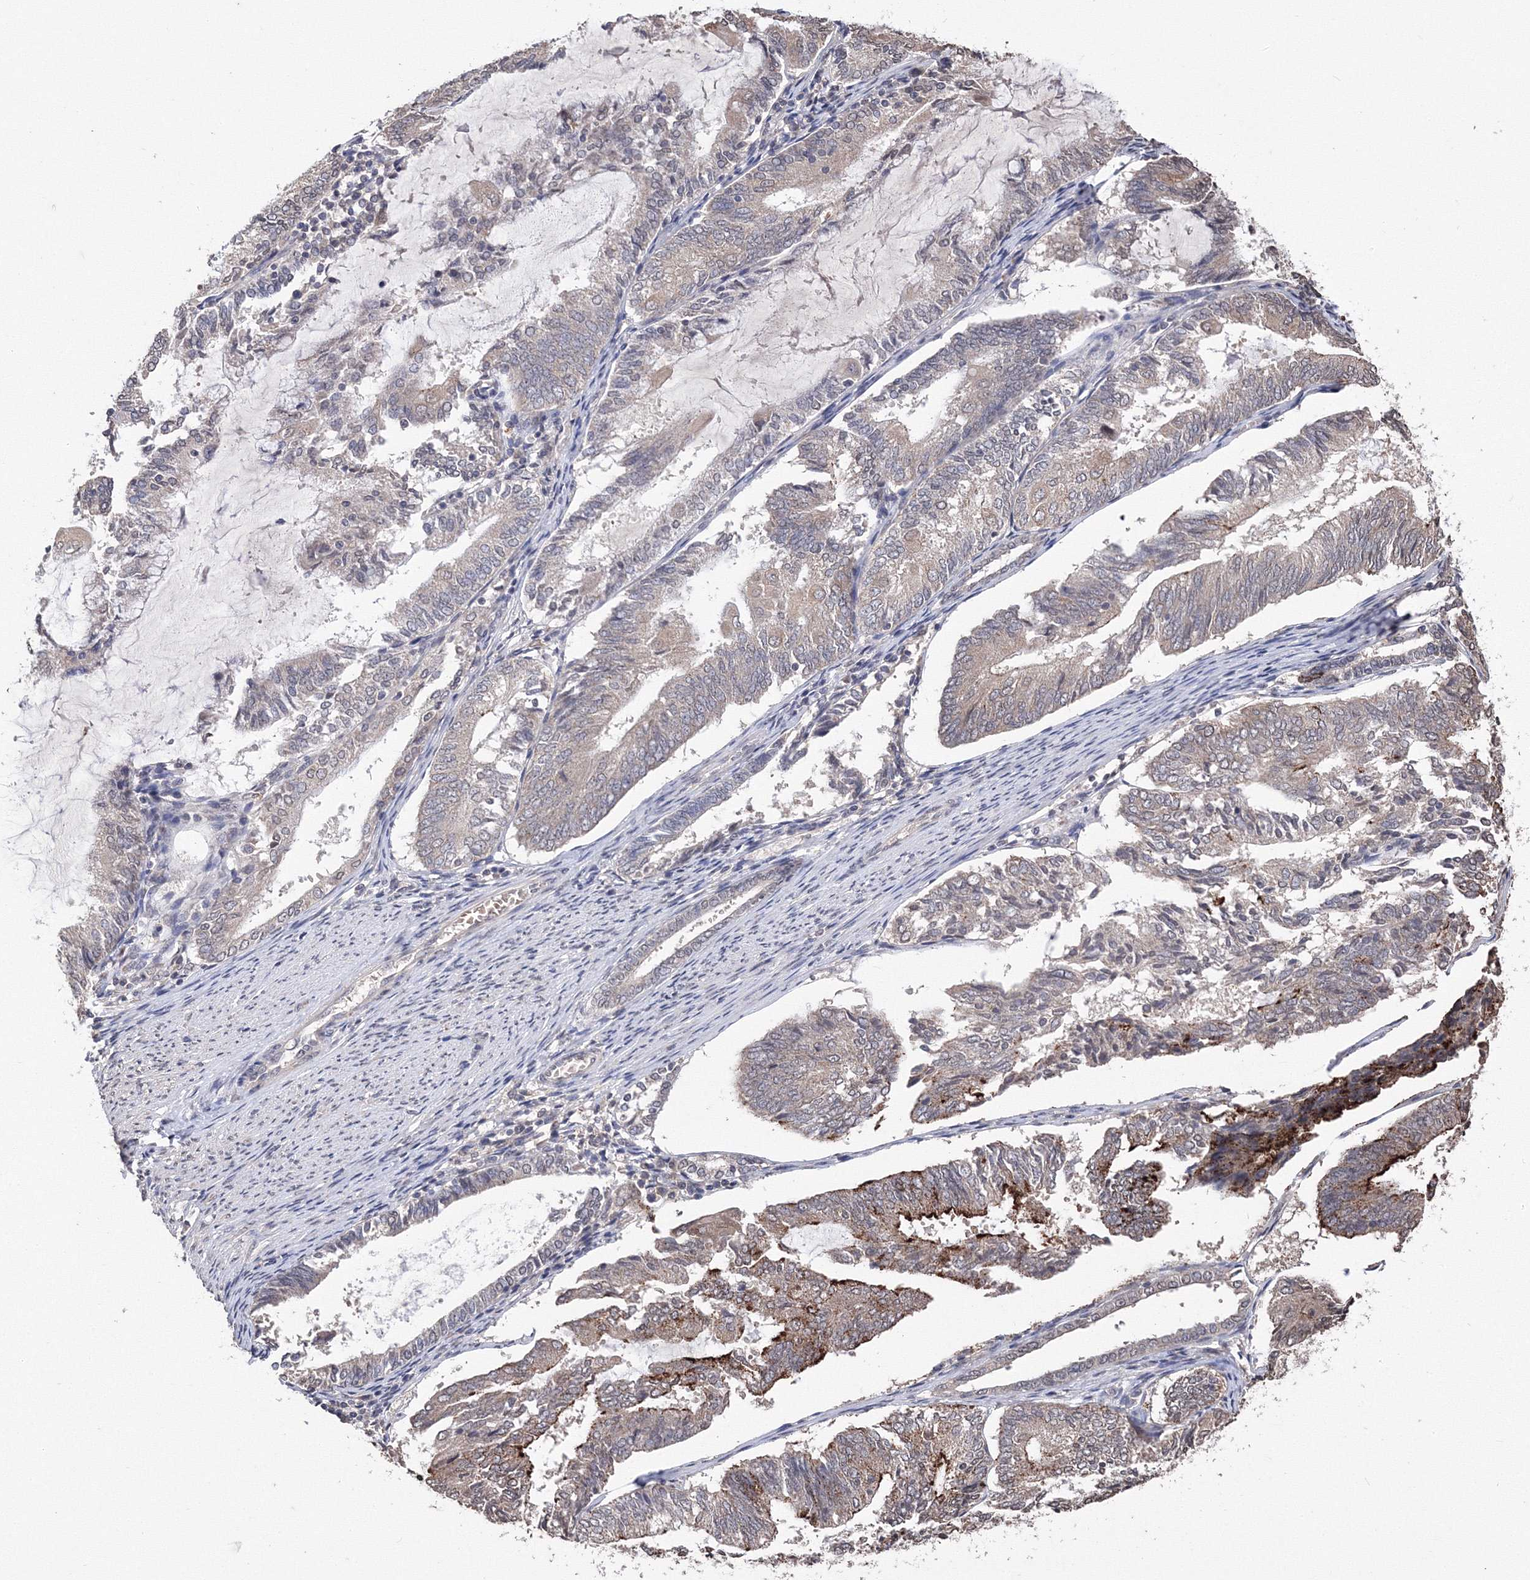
{"staining": {"intensity": "strong", "quantity": "<25%", "location": "cytoplasmic/membranous"}, "tissue": "endometrial cancer", "cell_type": "Tumor cells", "image_type": "cancer", "snomed": [{"axis": "morphology", "description": "Adenocarcinoma, NOS"}, {"axis": "topography", "description": "Endometrium"}], "caption": "A brown stain labels strong cytoplasmic/membranous positivity of a protein in endometrial cancer tumor cells.", "gene": "GPN1", "patient": {"sex": "female", "age": 81}}